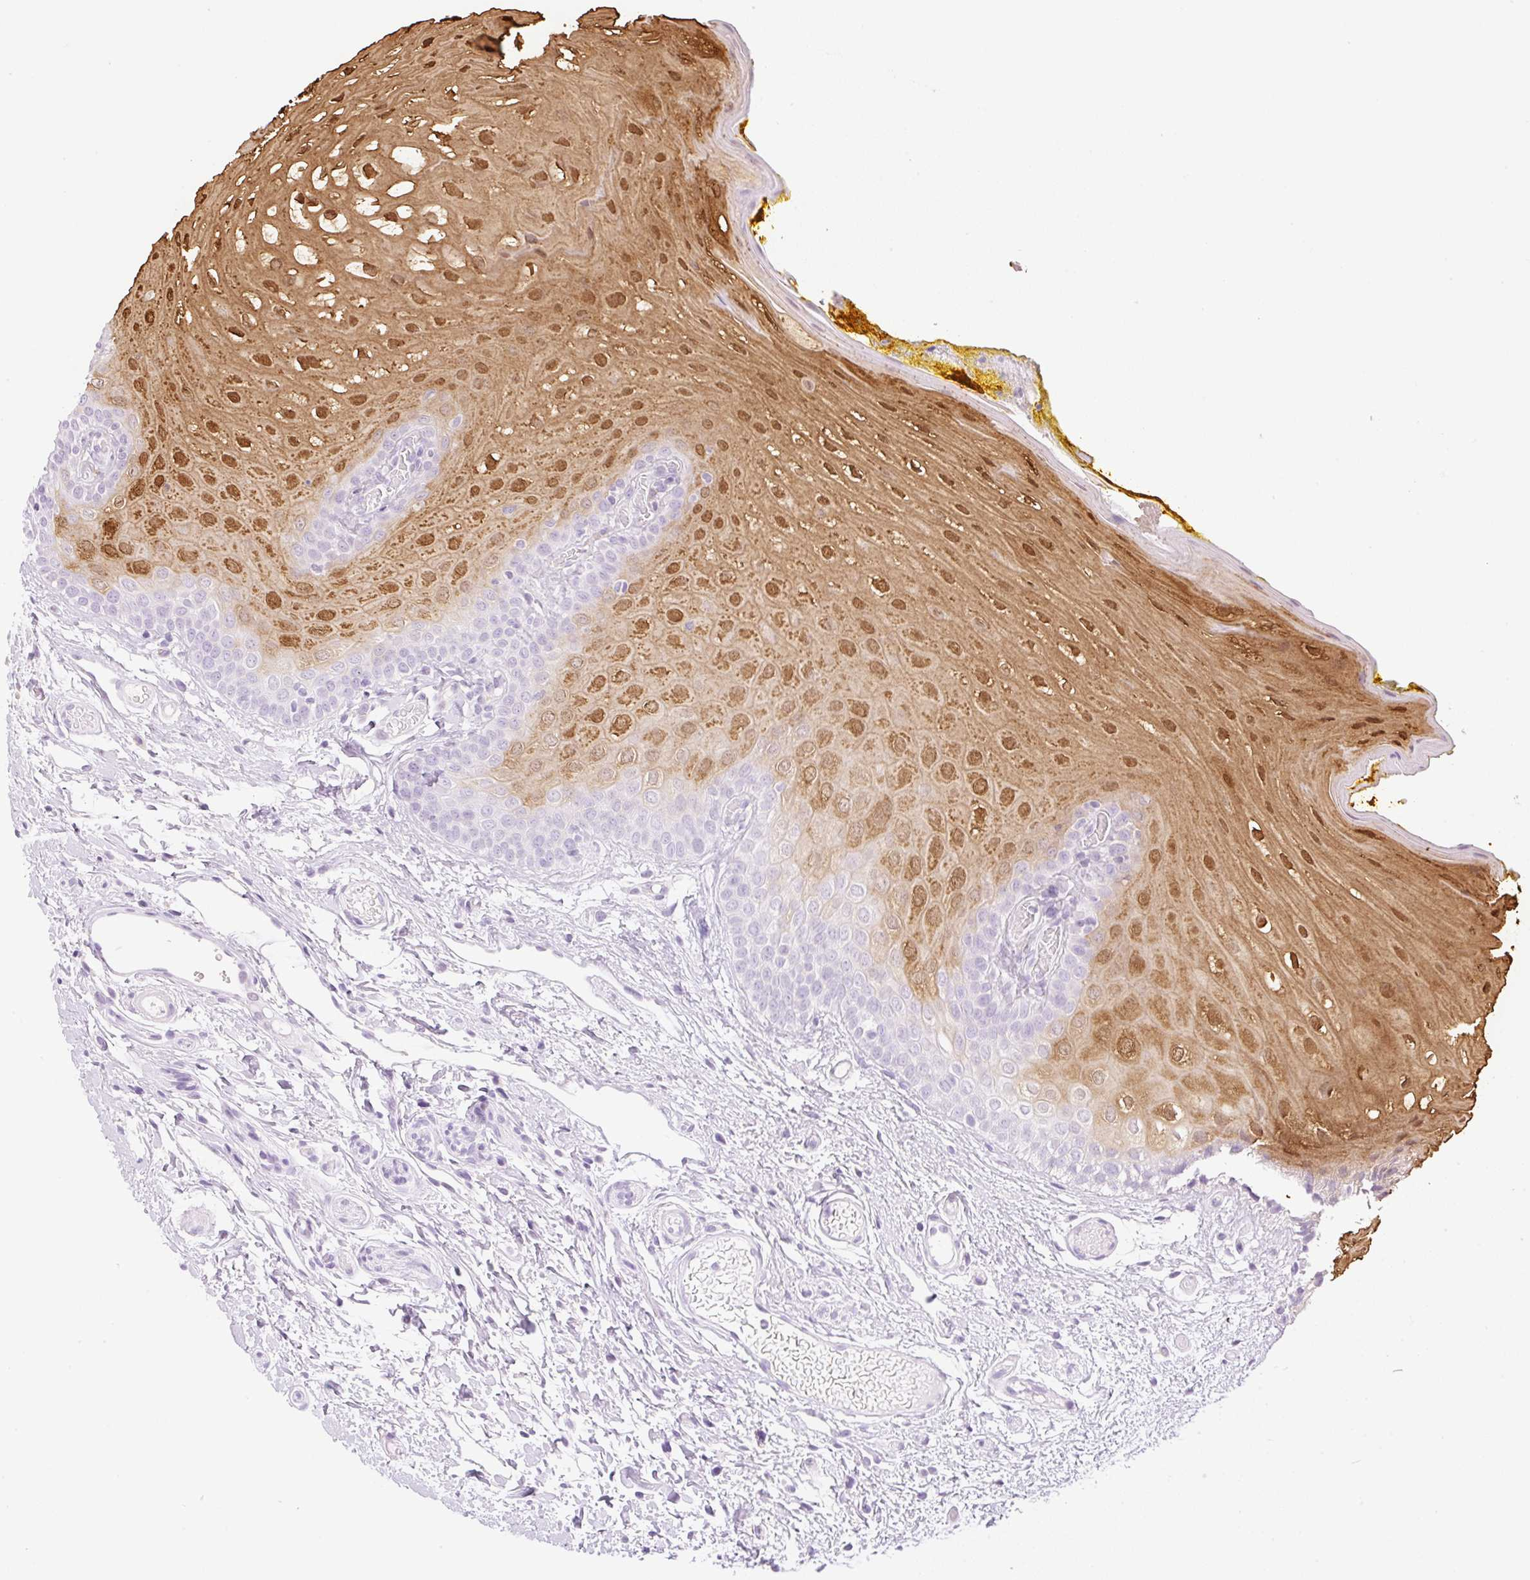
{"staining": {"intensity": "moderate", "quantity": "<25%", "location": "cytoplasmic/membranous,nuclear"}, "tissue": "oral mucosa", "cell_type": "Squamous epithelial cells", "image_type": "normal", "snomed": [{"axis": "morphology", "description": "Normal tissue, NOS"}, {"axis": "topography", "description": "Oral tissue"}, {"axis": "topography", "description": "Tounge, NOS"}], "caption": "High-magnification brightfield microscopy of benign oral mucosa stained with DAB (3,3'-diaminobenzidine) (brown) and counterstained with hematoxylin (blue). squamous epithelial cells exhibit moderate cytoplasmic/membranous,nuclear positivity is seen in approximately<25% of cells.", "gene": "SPRR4", "patient": {"sex": "female", "age": 60}}